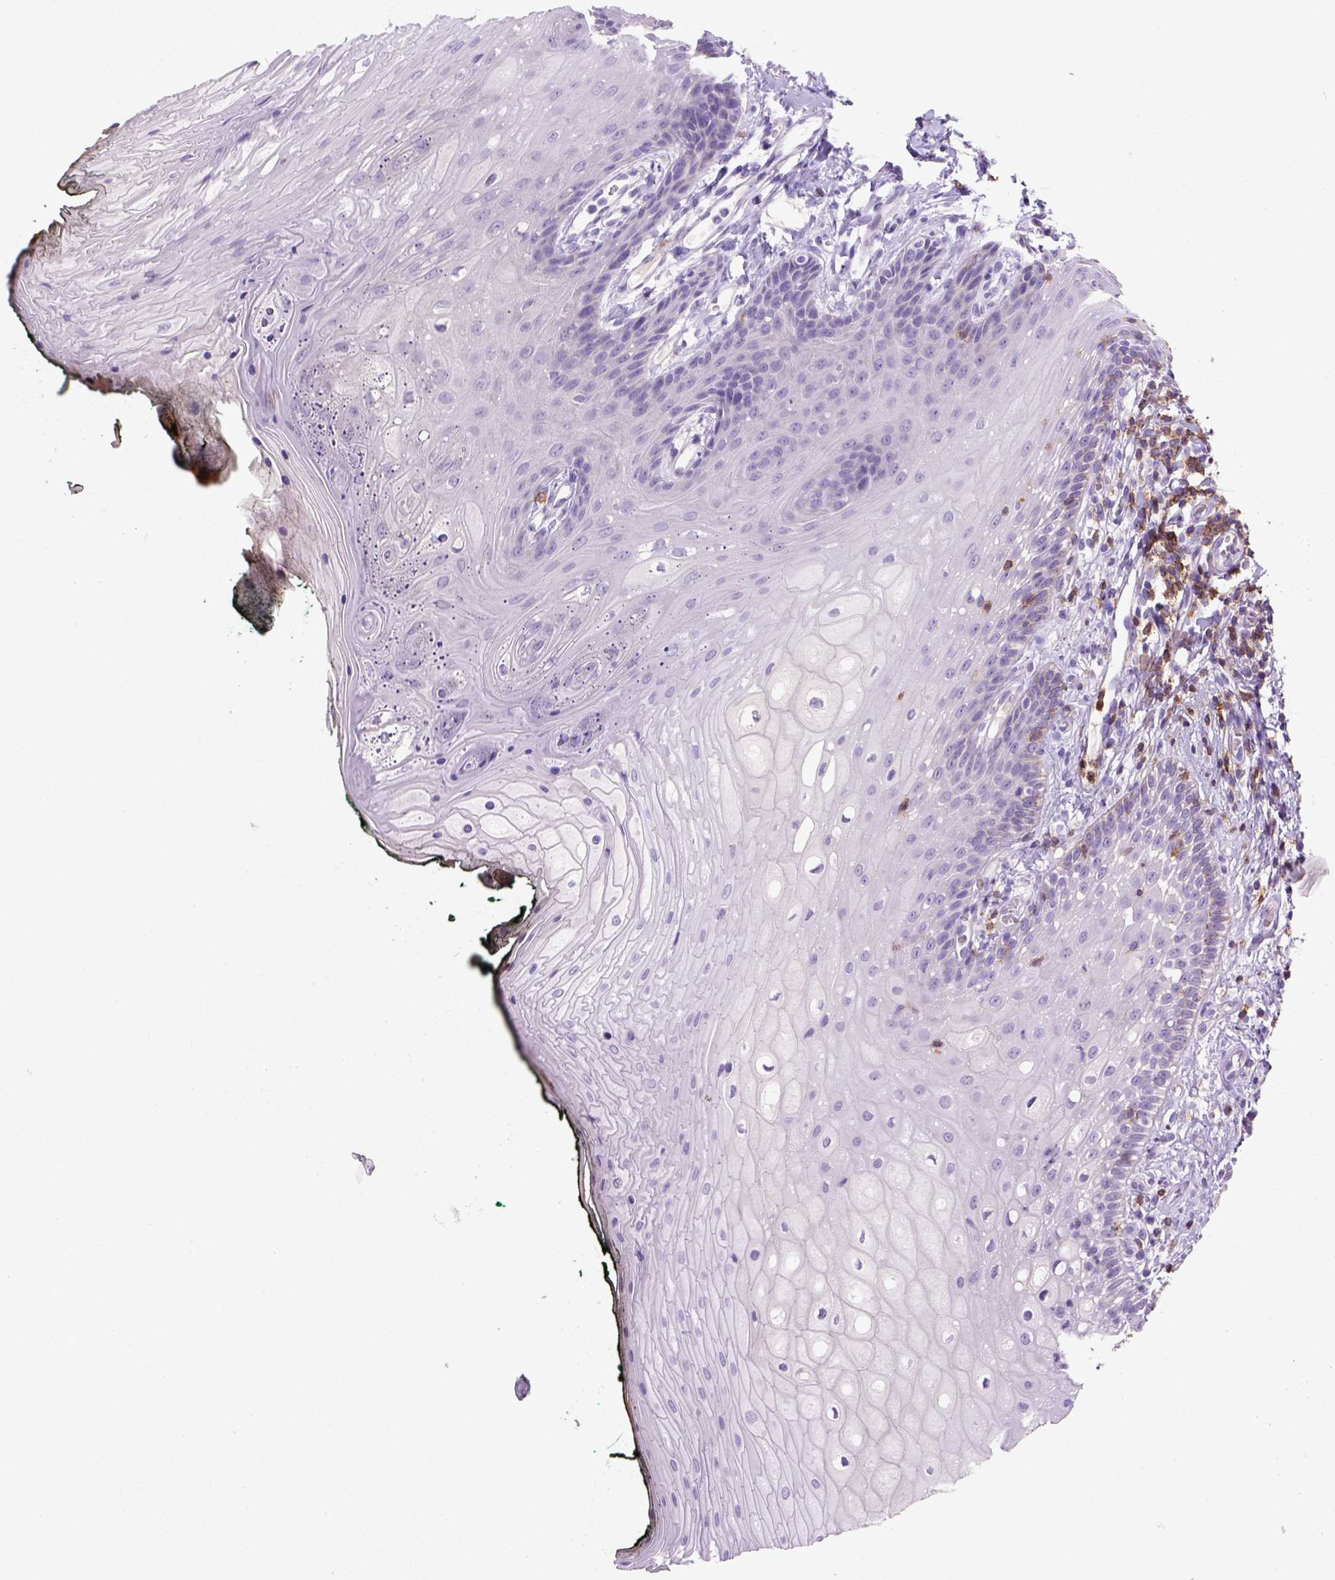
{"staining": {"intensity": "negative", "quantity": "none", "location": "none"}, "tissue": "oral mucosa", "cell_type": "Squamous epithelial cells", "image_type": "normal", "snomed": [{"axis": "morphology", "description": "Normal tissue, NOS"}, {"axis": "topography", "description": "Oral tissue"}, {"axis": "topography", "description": "Head-Neck"}], "caption": "Histopathology image shows no significant protein expression in squamous epithelial cells of normal oral mucosa.", "gene": "CD3E", "patient": {"sex": "female", "age": 68}}